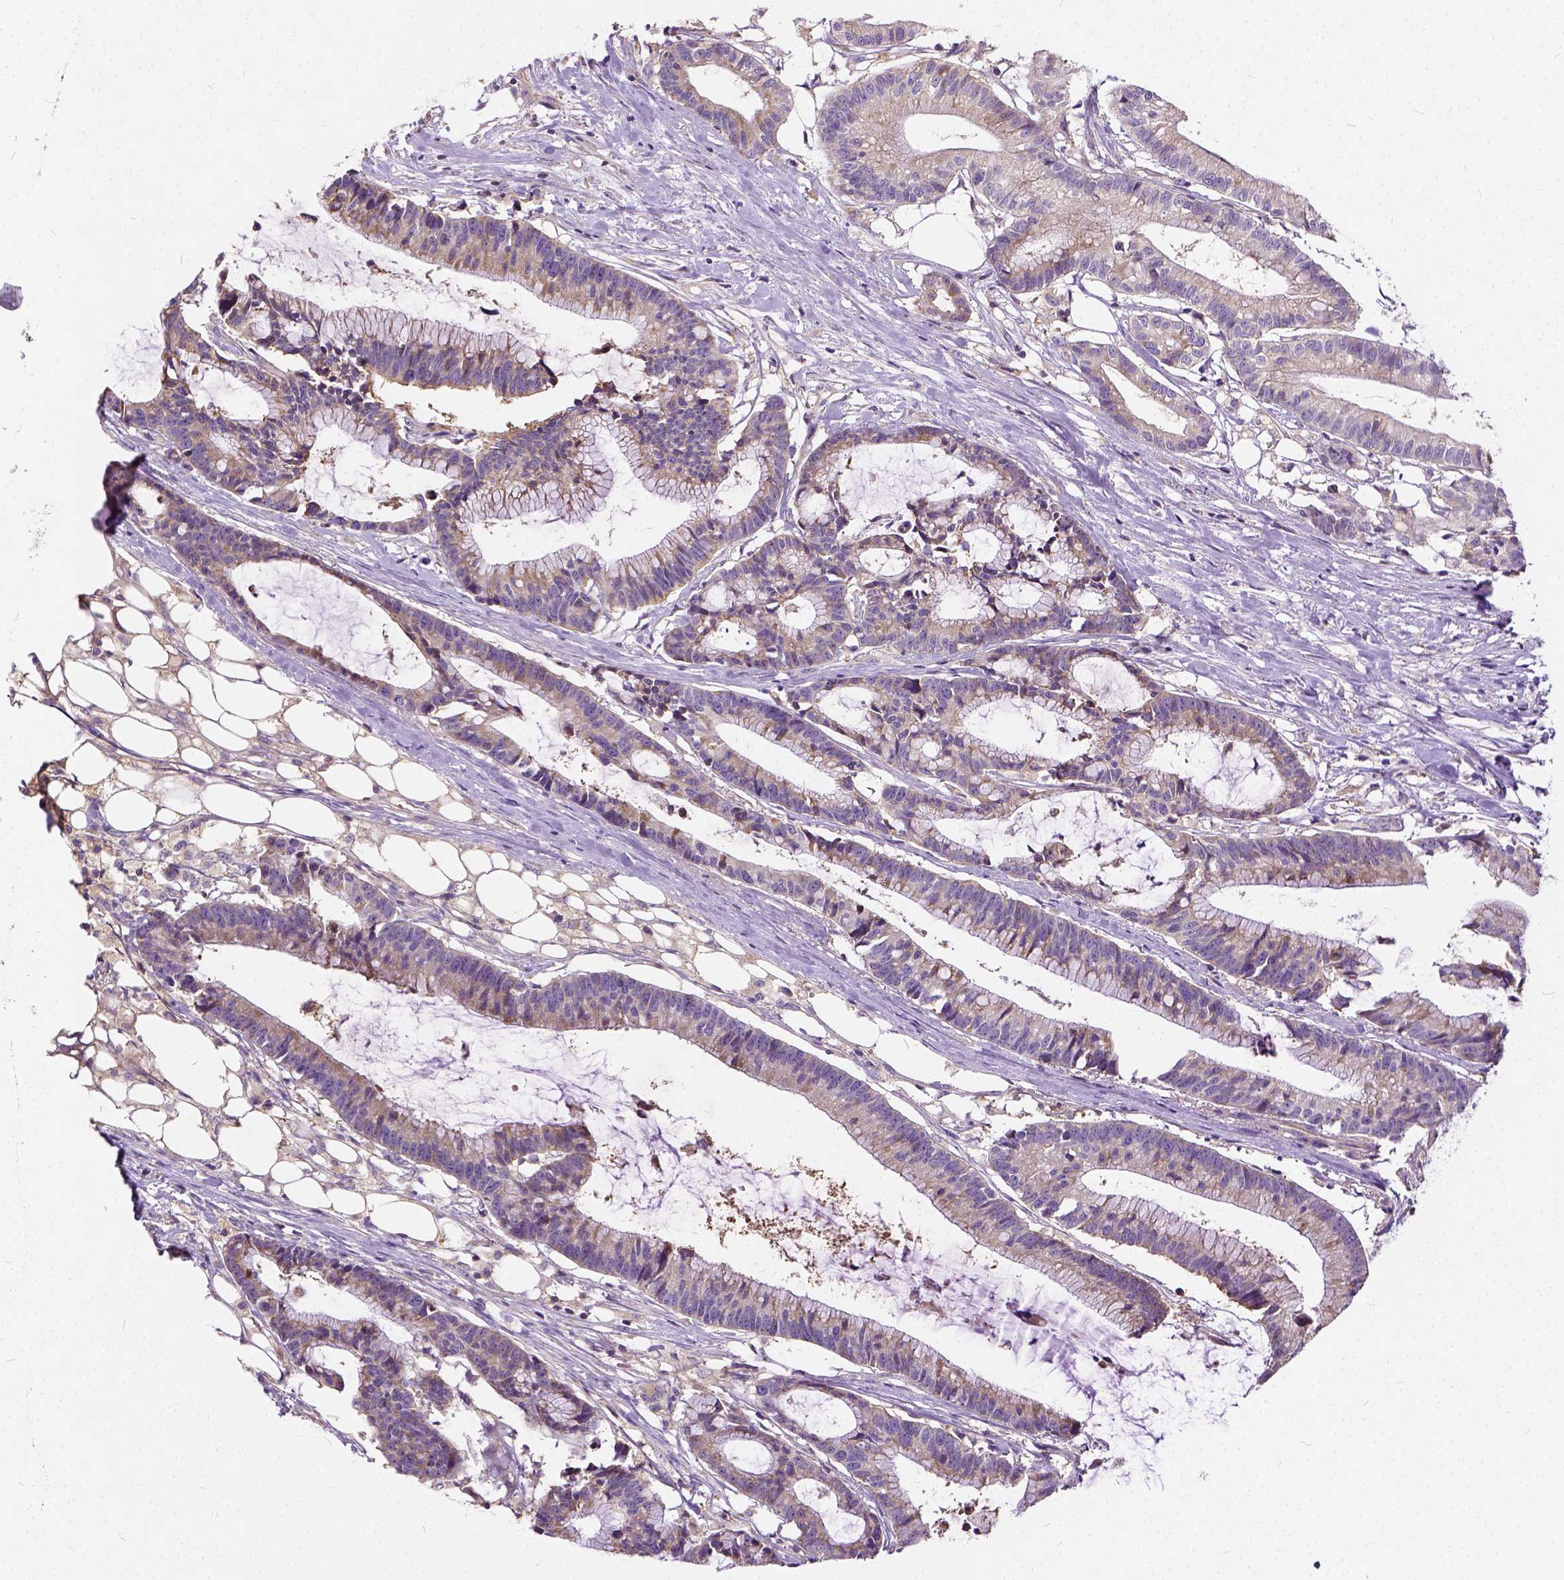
{"staining": {"intensity": "weak", "quantity": "25%-75%", "location": "cytoplasmic/membranous"}, "tissue": "colorectal cancer", "cell_type": "Tumor cells", "image_type": "cancer", "snomed": [{"axis": "morphology", "description": "Adenocarcinoma, NOS"}, {"axis": "topography", "description": "Colon"}], "caption": "This is an image of IHC staining of colorectal cancer, which shows weak positivity in the cytoplasmic/membranous of tumor cells.", "gene": "CADM4", "patient": {"sex": "female", "age": 78}}